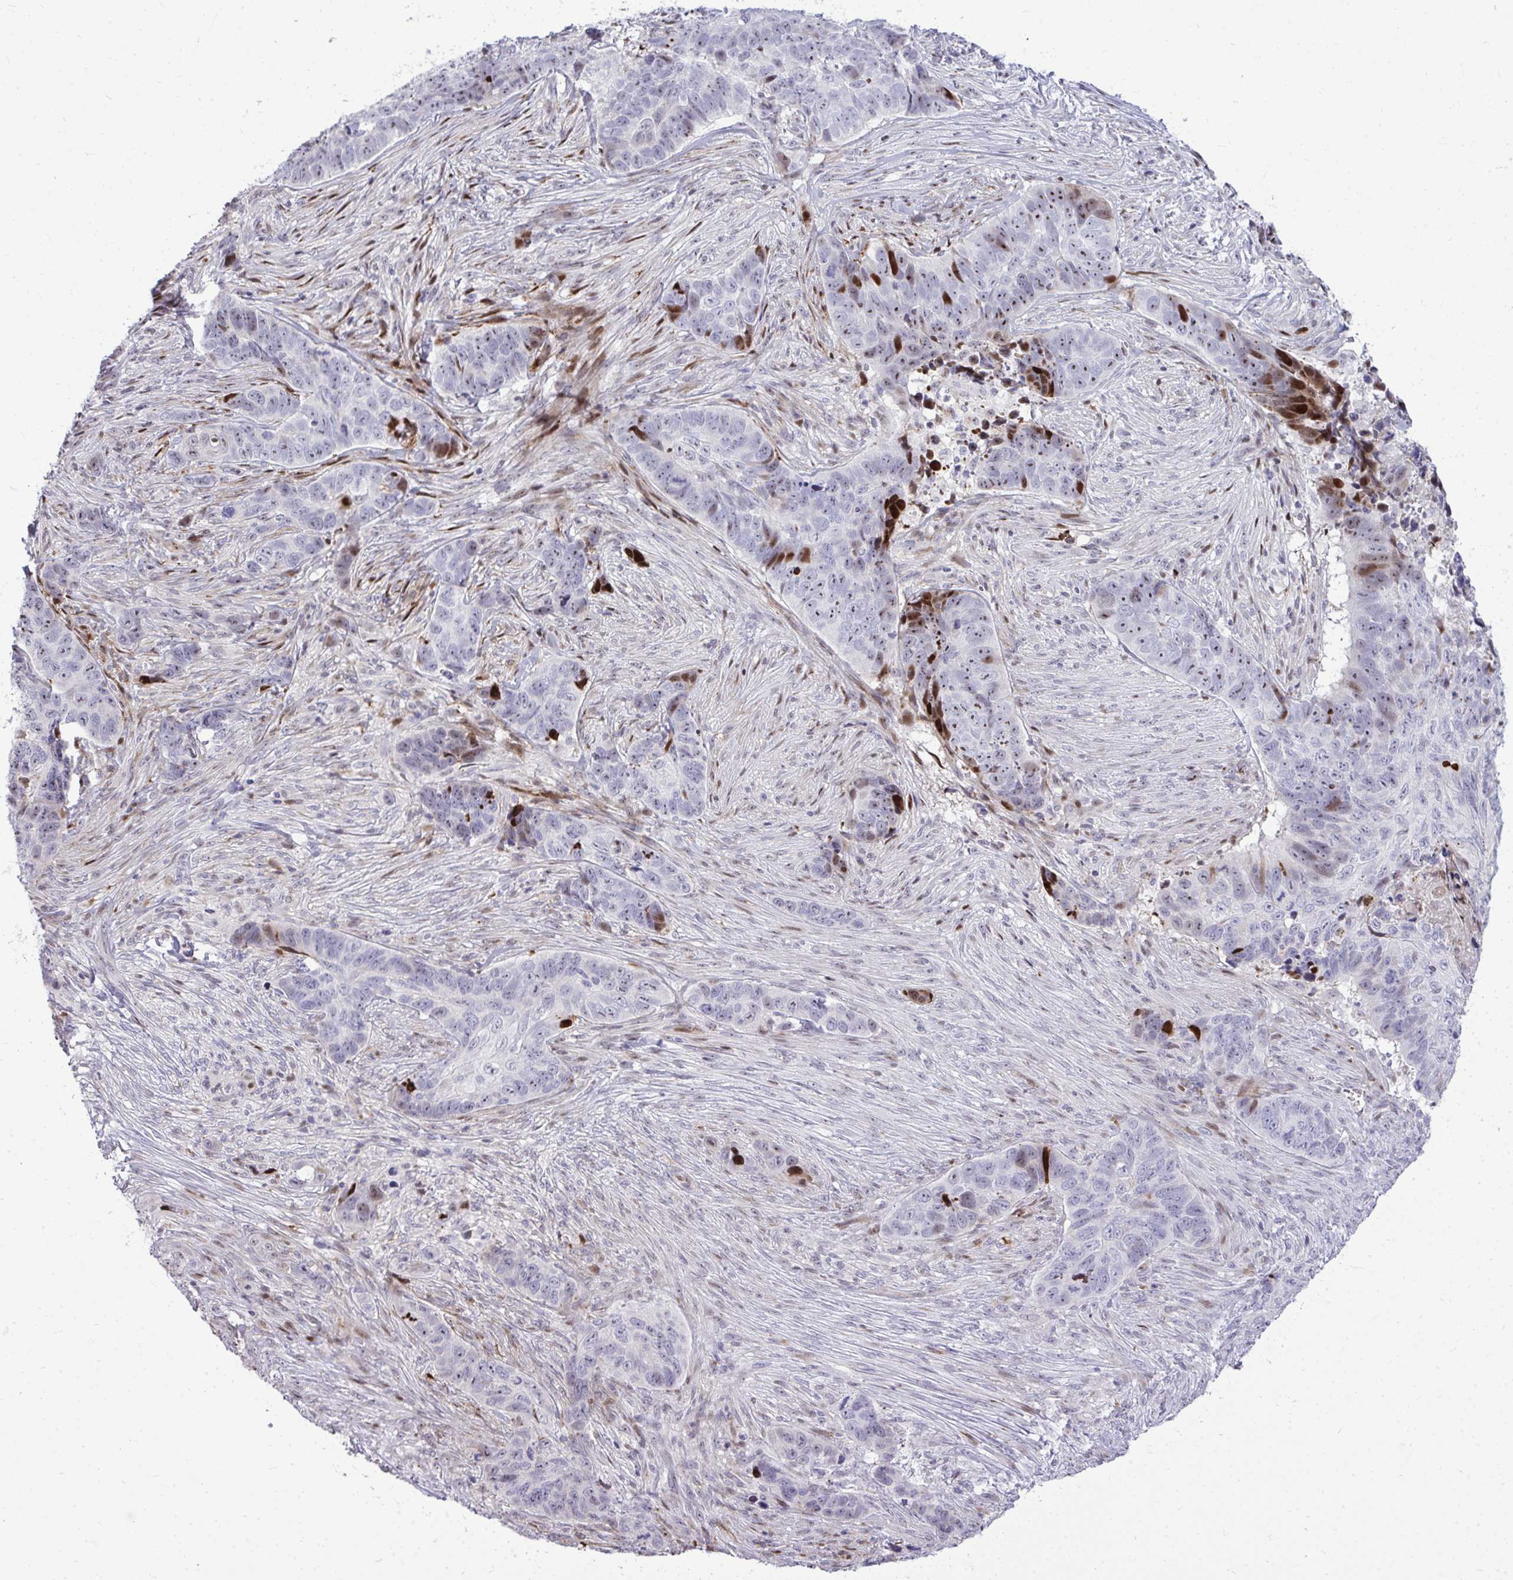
{"staining": {"intensity": "strong", "quantity": "<25%", "location": "cytoplasmic/membranous,nuclear"}, "tissue": "skin cancer", "cell_type": "Tumor cells", "image_type": "cancer", "snomed": [{"axis": "morphology", "description": "Basal cell carcinoma"}, {"axis": "topography", "description": "Skin"}], "caption": "A histopathology image of skin basal cell carcinoma stained for a protein exhibits strong cytoplasmic/membranous and nuclear brown staining in tumor cells.", "gene": "DLX4", "patient": {"sex": "female", "age": 82}}